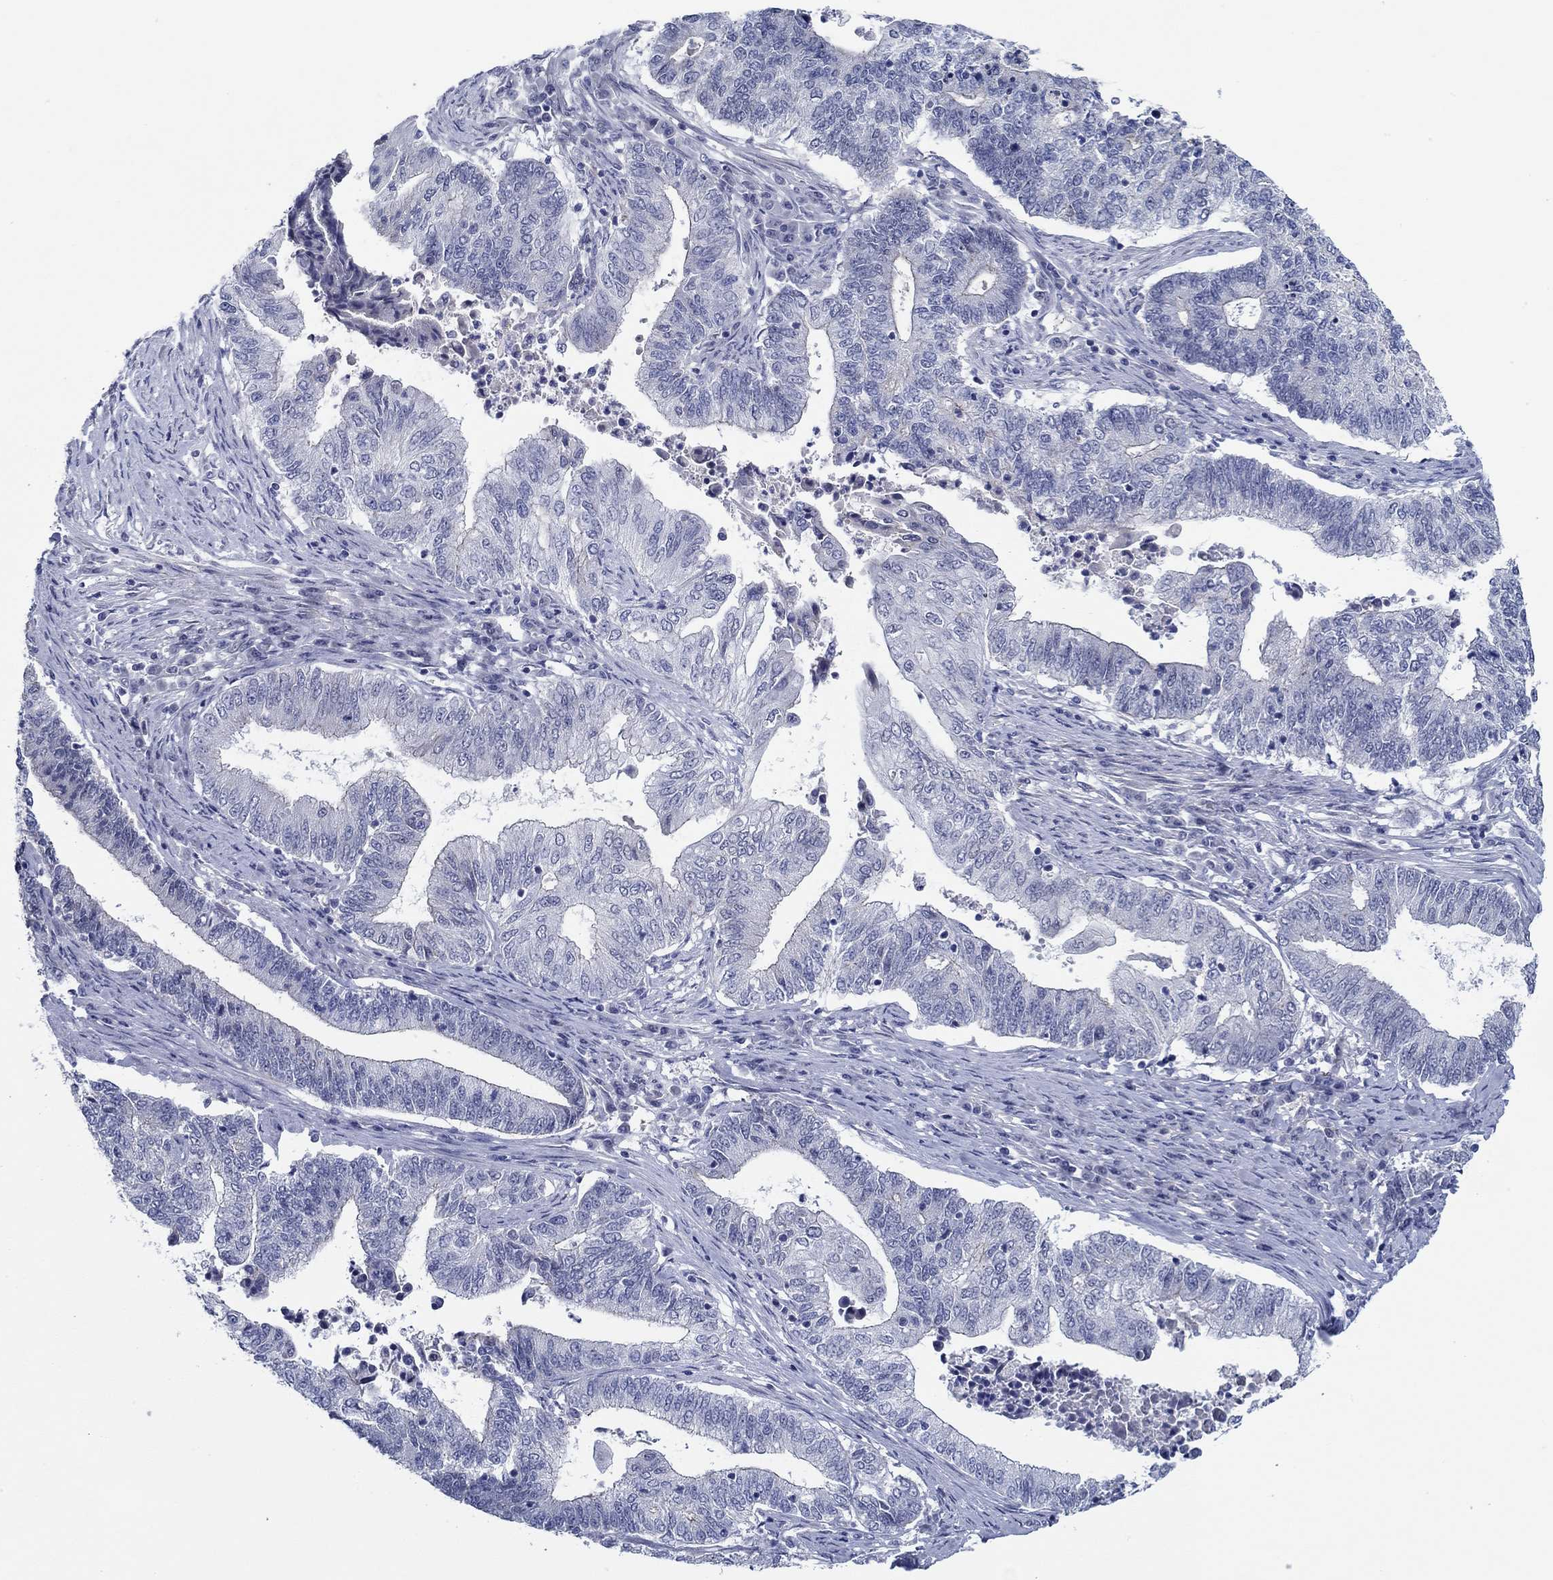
{"staining": {"intensity": "negative", "quantity": "none", "location": "none"}, "tissue": "endometrial cancer", "cell_type": "Tumor cells", "image_type": "cancer", "snomed": [{"axis": "morphology", "description": "Adenocarcinoma, NOS"}, {"axis": "topography", "description": "Uterus"}, {"axis": "topography", "description": "Endometrium"}], "caption": "Immunohistochemistry of human endometrial cancer (adenocarcinoma) demonstrates no expression in tumor cells. The staining is performed using DAB (3,3'-diaminobenzidine) brown chromogen with nuclei counter-stained in using hematoxylin.", "gene": "SLC34A1", "patient": {"sex": "female", "age": 54}}